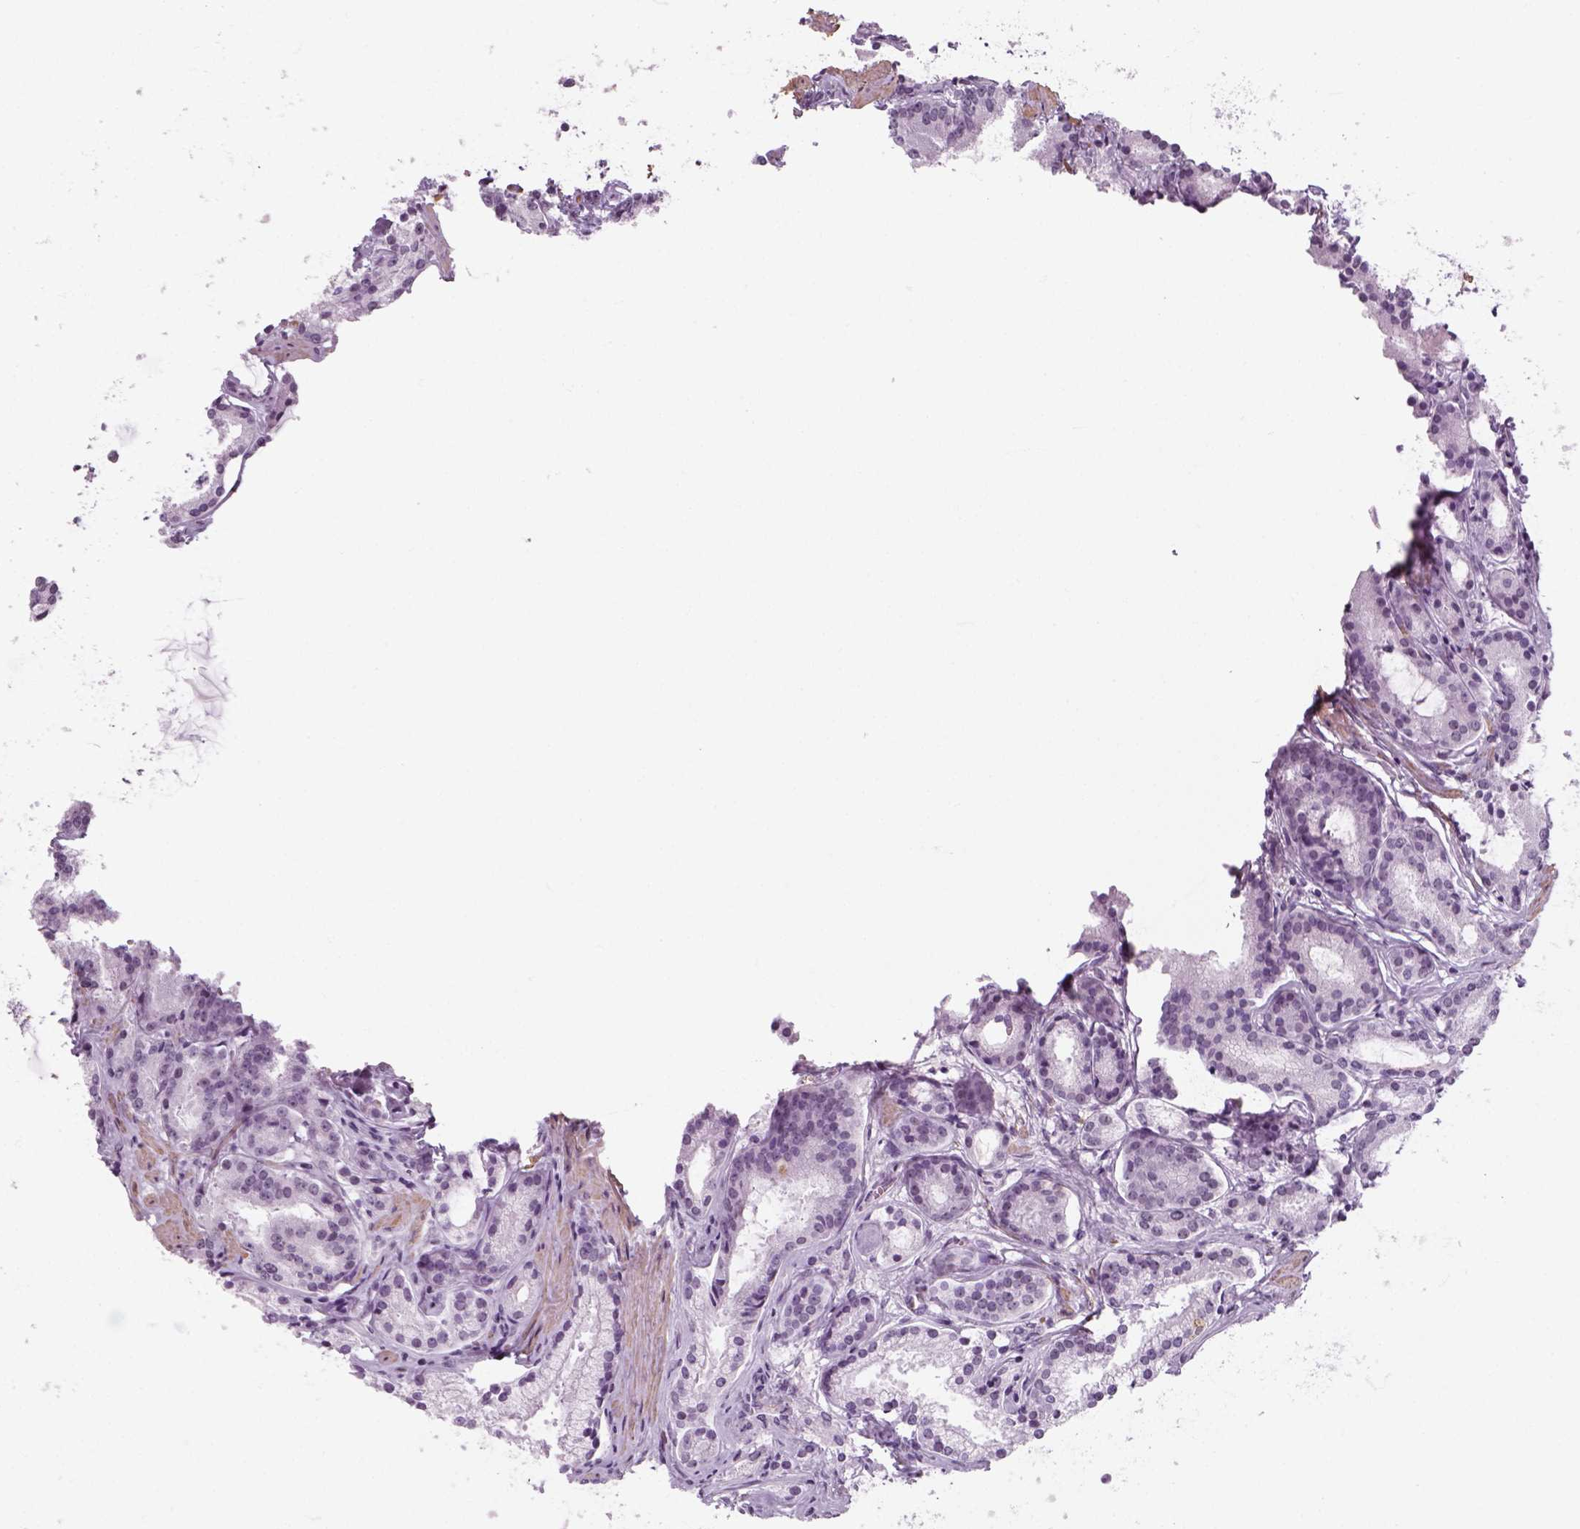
{"staining": {"intensity": "negative", "quantity": "none", "location": "none"}, "tissue": "prostate cancer", "cell_type": "Tumor cells", "image_type": "cancer", "snomed": [{"axis": "morphology", "description": "Adenocarcinoma, High grade"}, {"axis": "topography", "description": "Prostate"}], "caption": "Prostate cancer (high-grade adenocarcinoma) was stained to show a protein in brown. There is no significant positivity in tumor cells. (DAB immunohistochemistry, high magnification).", "gene": "ZNF865", "patient": {"sex": "male", "age": 63}}